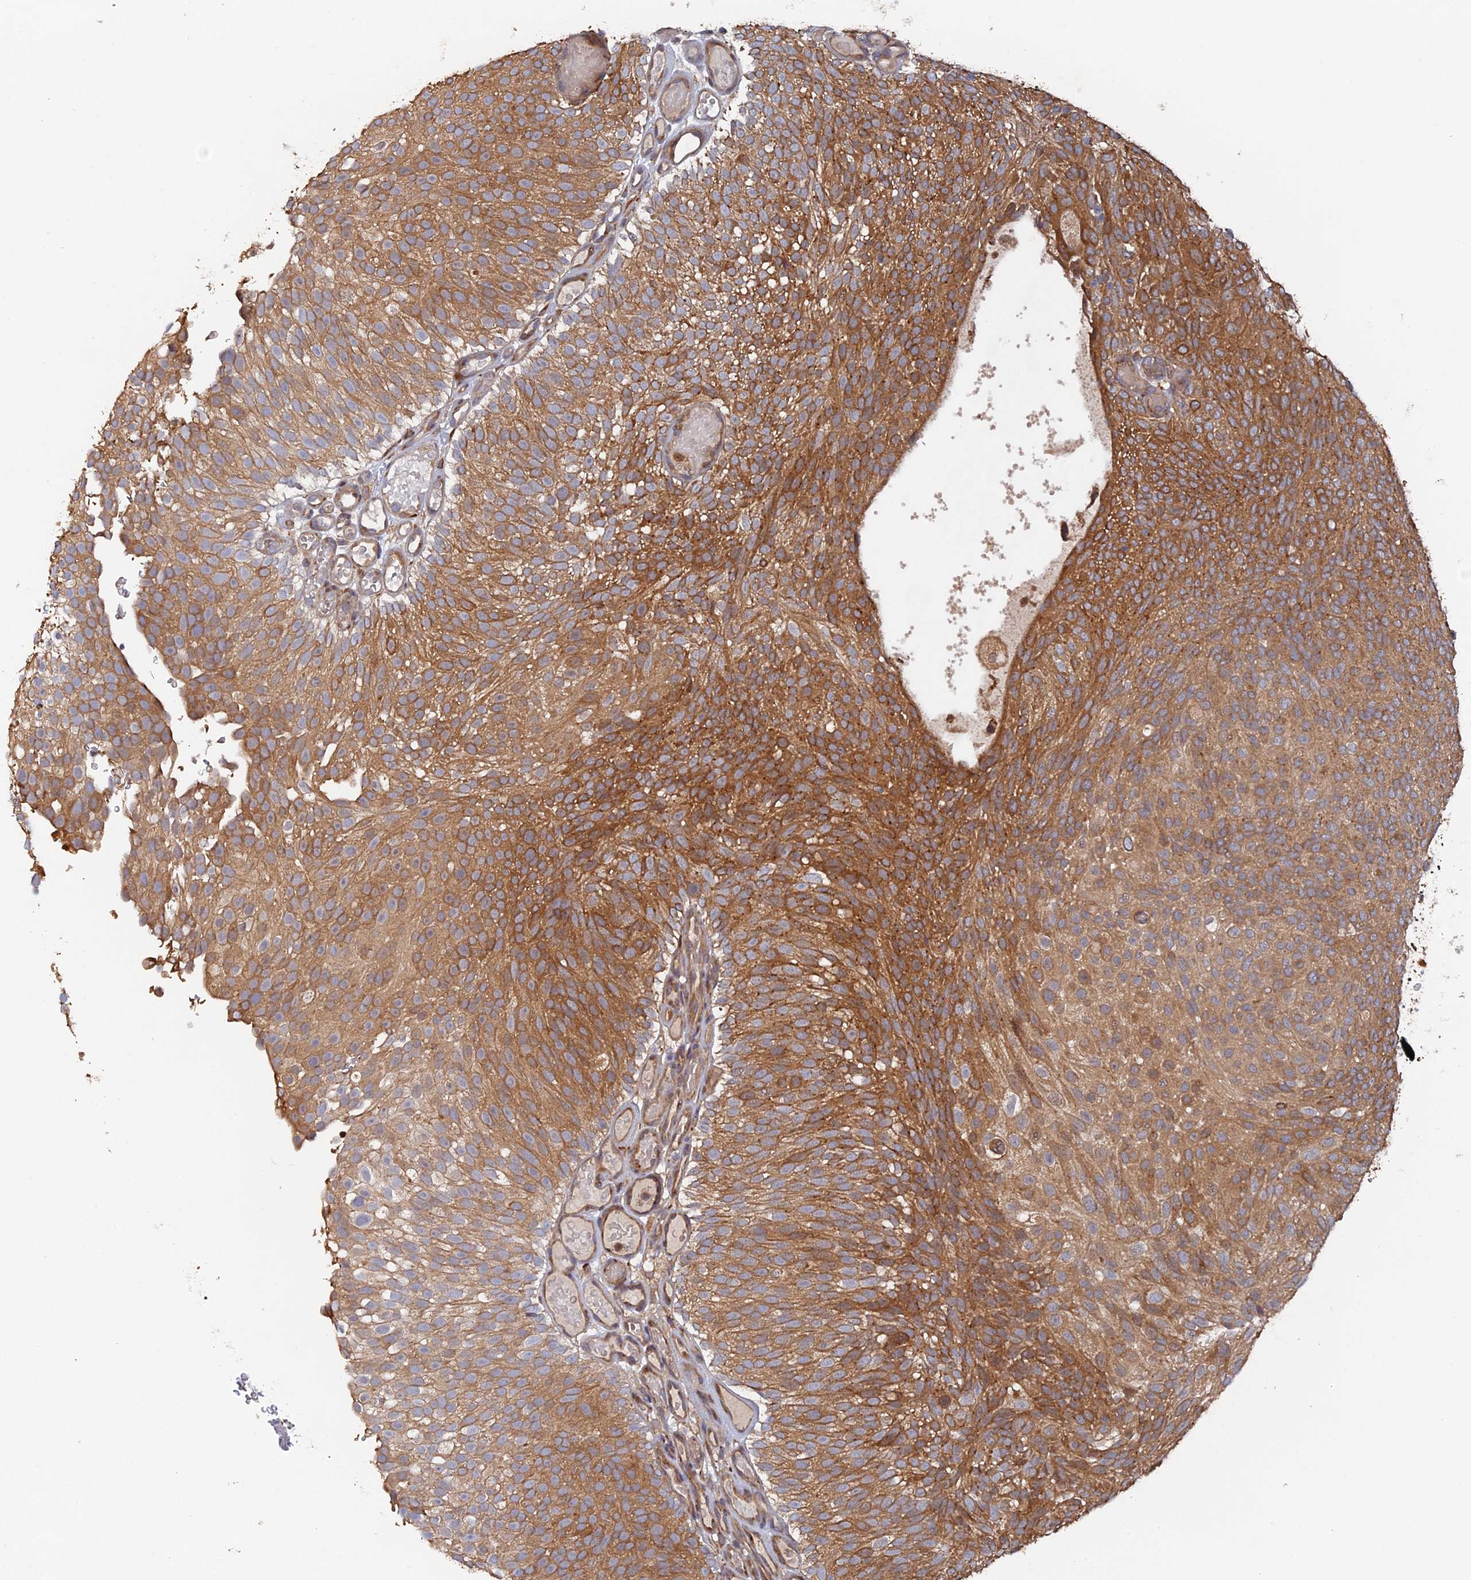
{"staining": {"intensity": "moderate", "quantity": ">75%", "location": "cytoplasmic/membranous"}, "tissue": "urothelial cancer", "cell_type": "Tumor cells", "image_type": "cancer", "snomed": [{"axis": "morphology", "description": "Urothelial carcinoma, Low grade"}, {"axis": "topography", "description": "Urinary bladder"}], "caption": "Protein expression analysis of low-grade urothelial carcinoma displays moderate cytoplasmic/membranous positivity in about >75% of tumor cells. (DAB IHC, brown staining for protein, blue staining for nuclei).", "gene": "VPS37C", "patient": {"sex": "male", "age": 78}}